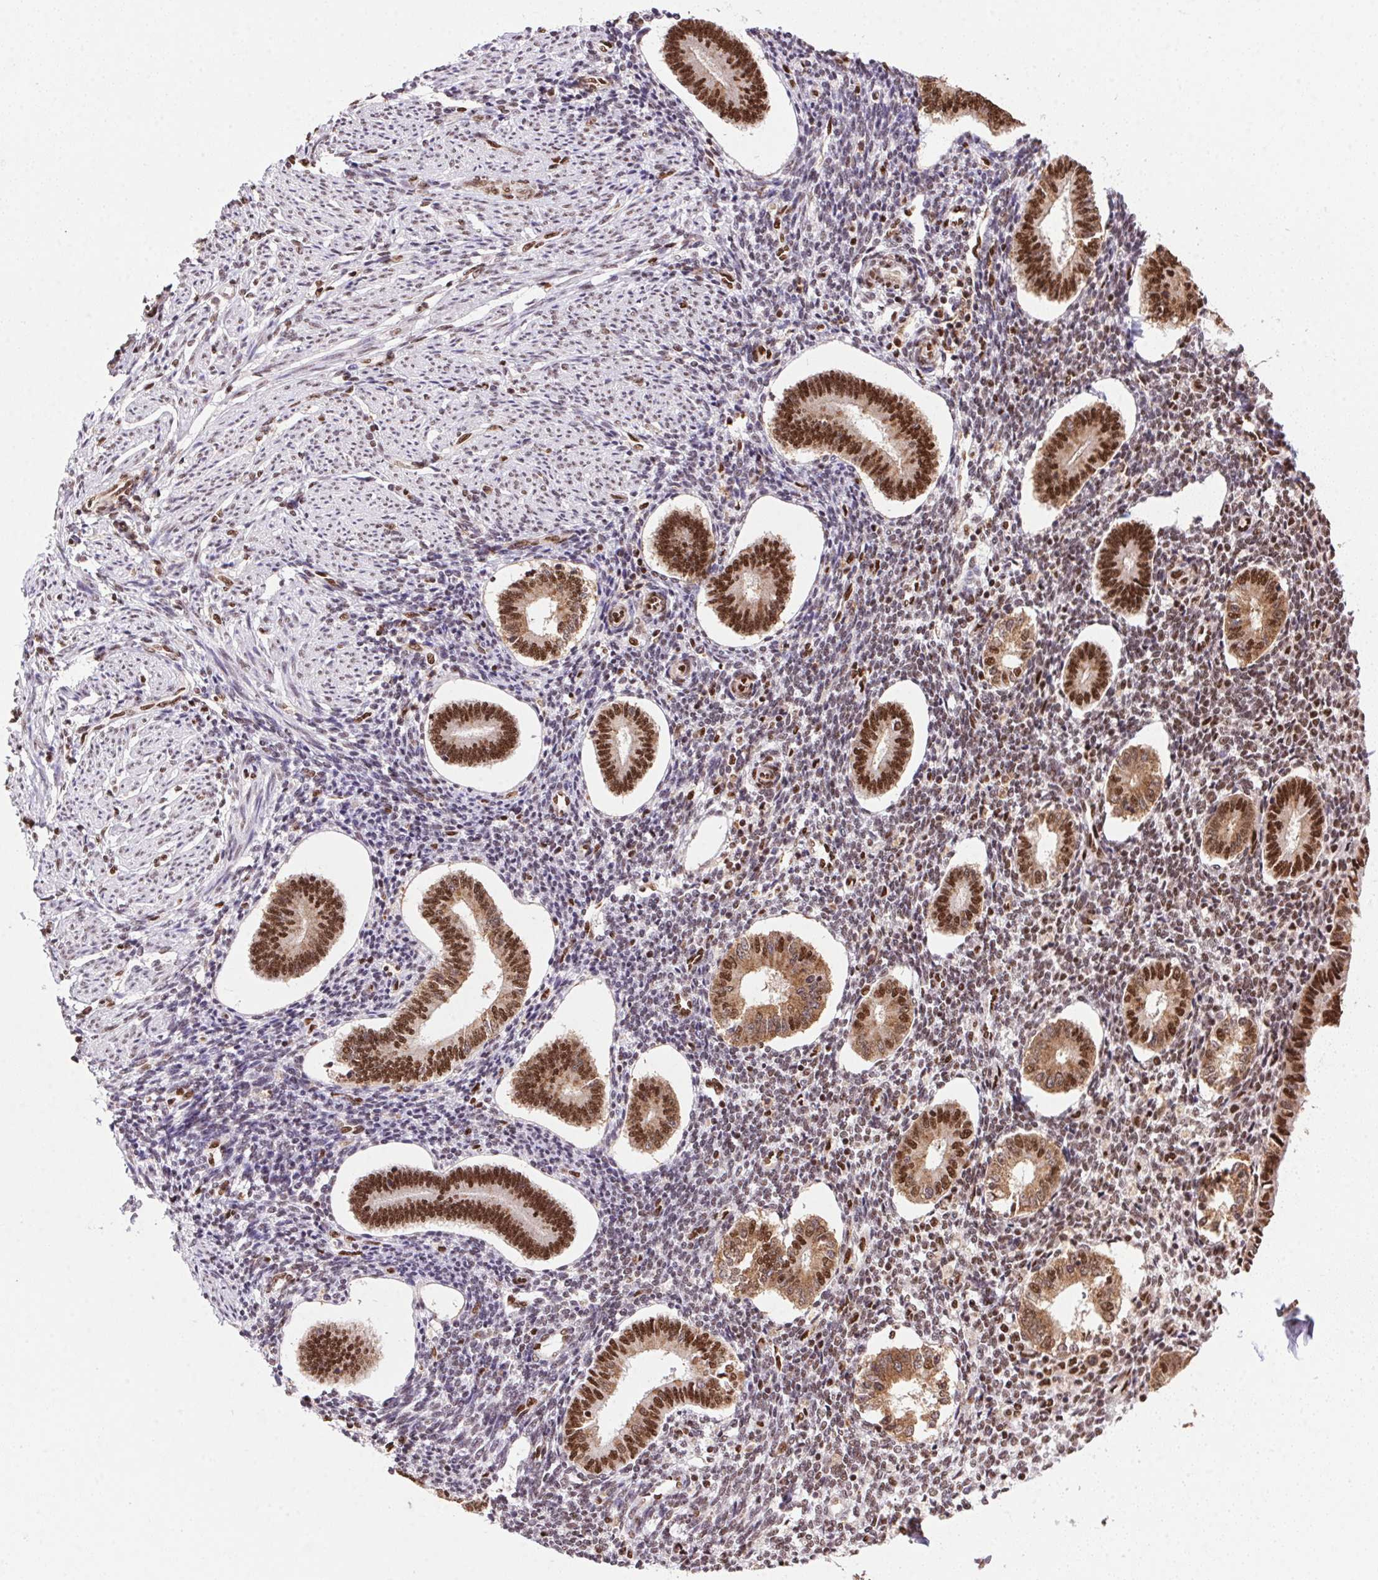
{"staining": {"intensity": "moderate", "quantity": "25%-75%", "location": "nuclear"}, "tissue": "endometrium", "cell_type": "Cells in endometrial stroma", "image_type": "normal", "snomed": [{"axis": "morphology", "description": "Normal tissue, NOS"}, {"axis": "topography", "description": "Endometrium"}], "caption": "An immunohistochemistry (IHC) image of normal tissue is shown. Protein staining in brown shows moderate nuclear positivity in endometrium within cells in endometrial stroma.", "gene": "ZNF207", "patient": {"sex": "female", "age": 40}}